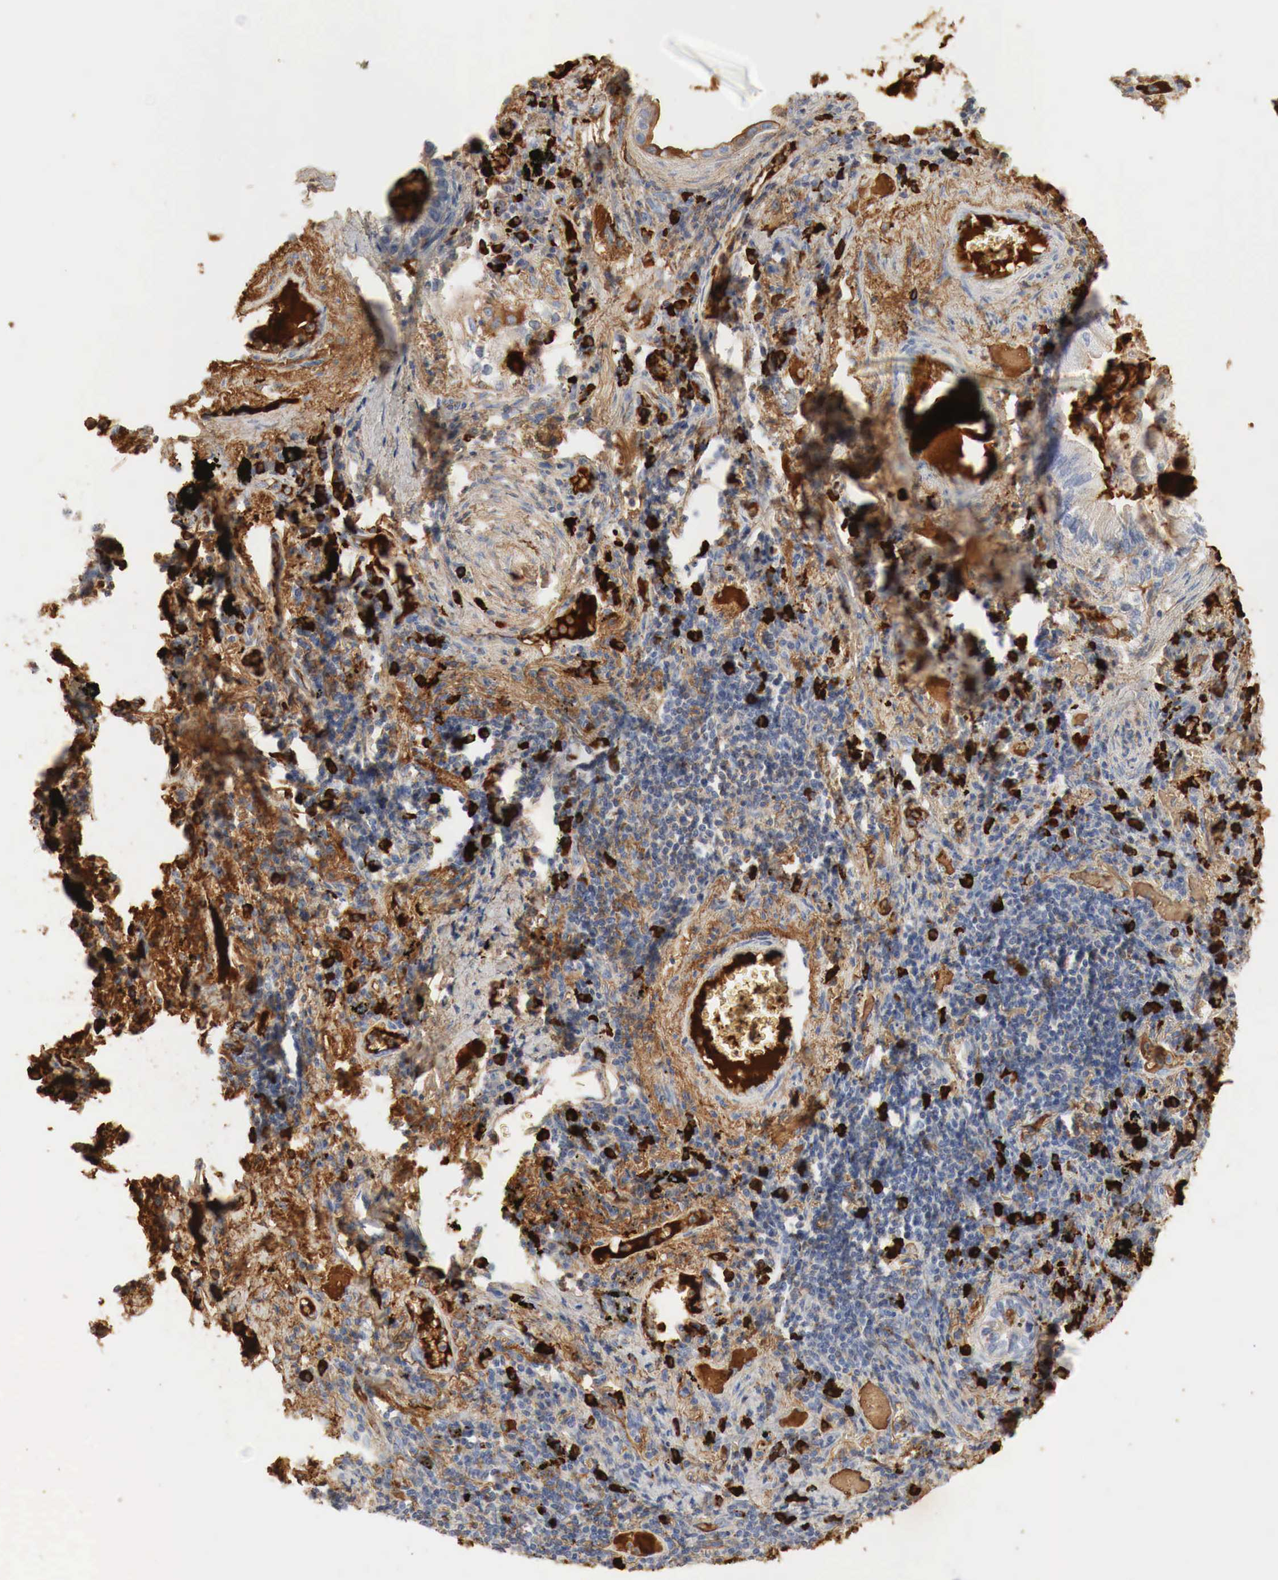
{"staining": {"intensity": "moderate", "quantity": "25%-75%", "location": "cytoplasmic/membranous"}, "tissue": "lung cancer", "cell_type": "Tumor cells", "image_type": "cancer", "snomed": [{"axis": "morphology", "description": "Adenocarcinoma, NOS"}, {"axis": "topography", "description": "Lung"}], "caption": "Lung adenocarcinoma tissue displays moderate cytoplasmic/membranous staining in approximately 25%-75% of tumor cells, visualized by immunohistochemistry. The staining is performed using DAB brown chromogen to label protein expression. The nuclei are counter-stained blue using hematoxylin.", "gene": "IGLC3", "patient": {"sex": "female", "age": 50}}